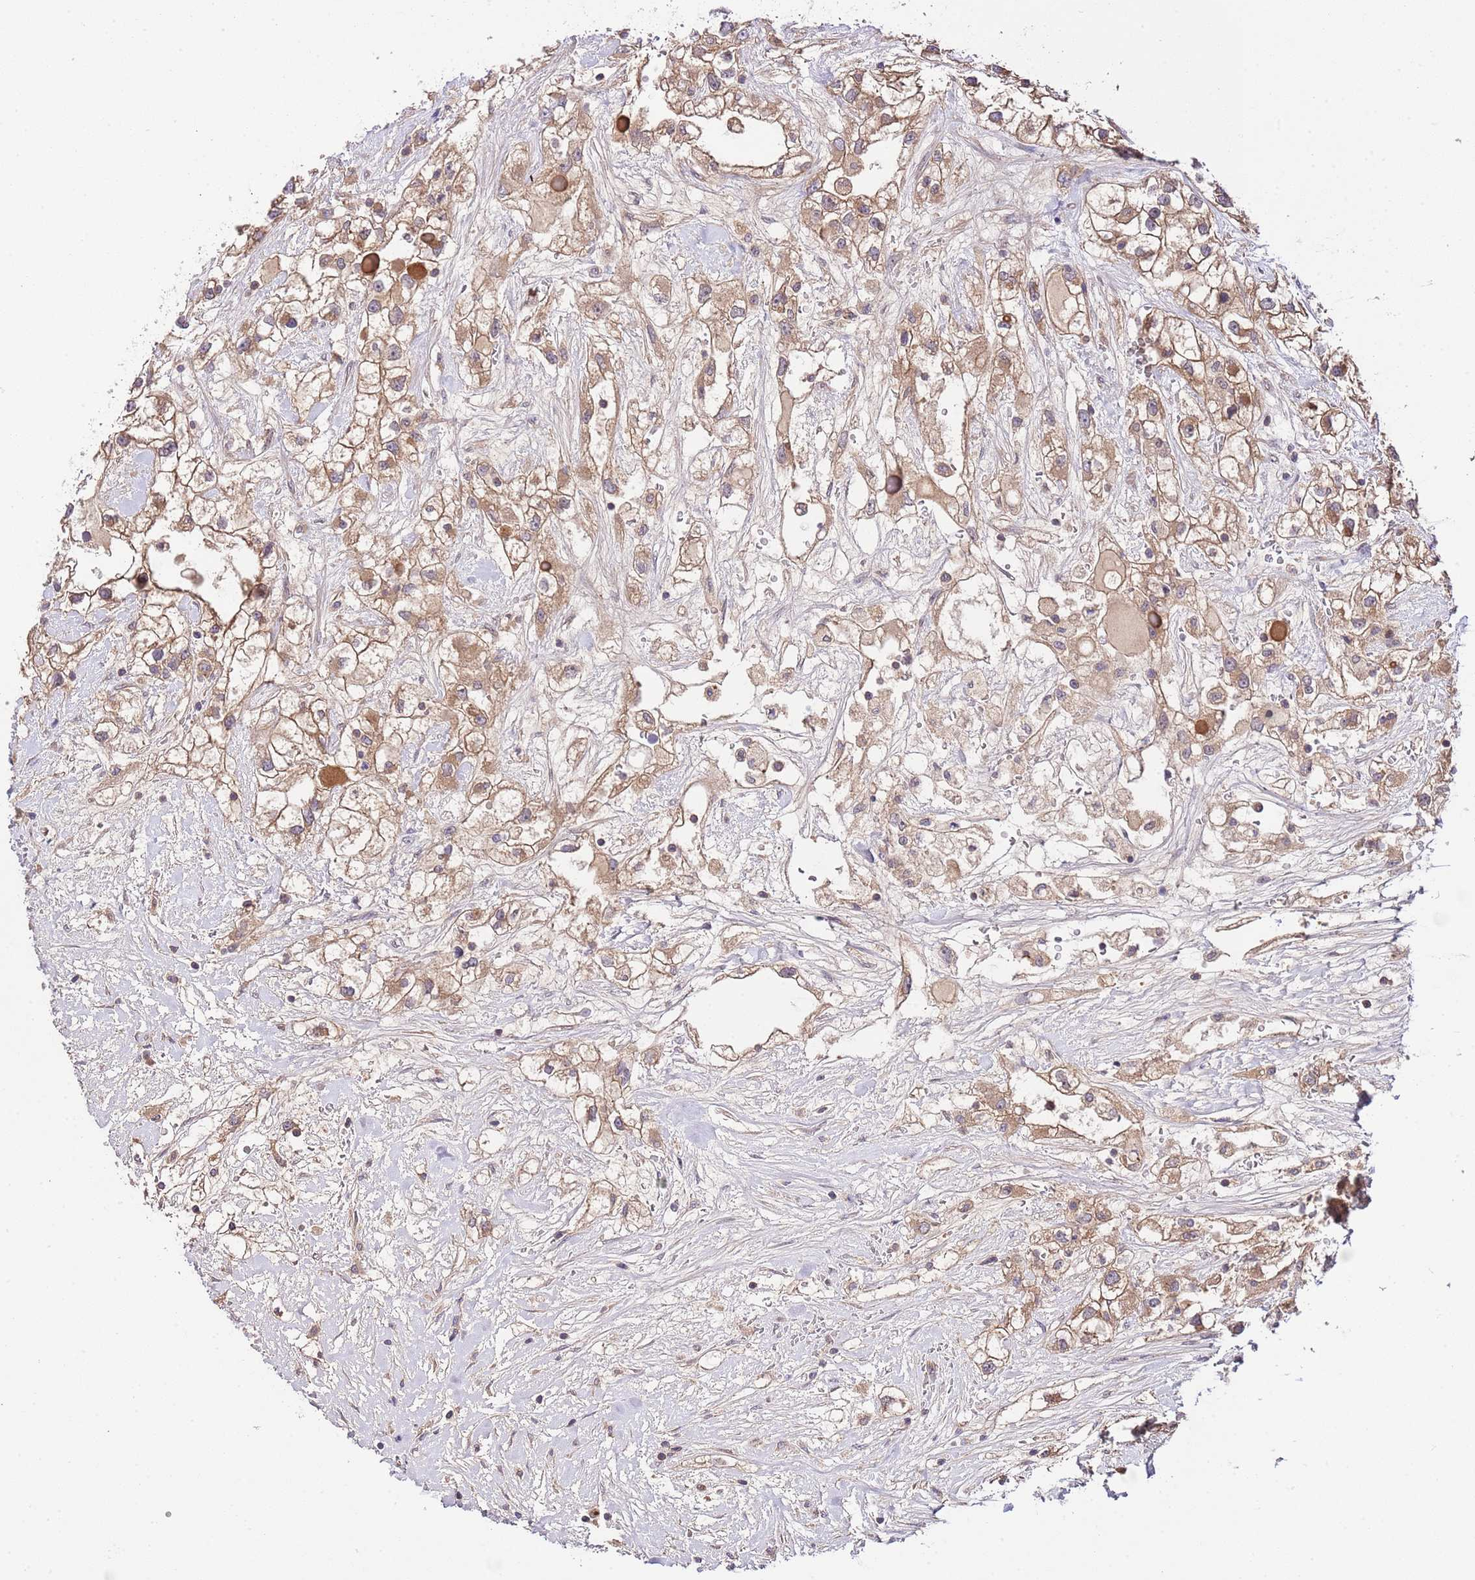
{"staining": {"intensity": "moderate", "quantity": ">75%", "location": "cytoplasmic/membranous"}, "tissue": "renal cancer", "cell_type": "Tumor cells", "image_type": "cancer", "snomed": [{"axis": "morphology", "description": "Adenocarcinoma, NOS"}, {"axis": "topography", "description": "Kidney"}], "caption": "Protein analysis of renal cancer tissue exhibits moderate cytoplasmic/membranous positivity in about >75% of tumor cells.", "gene": "DONSON", "patient": {"sex": "male", "age": 59}}